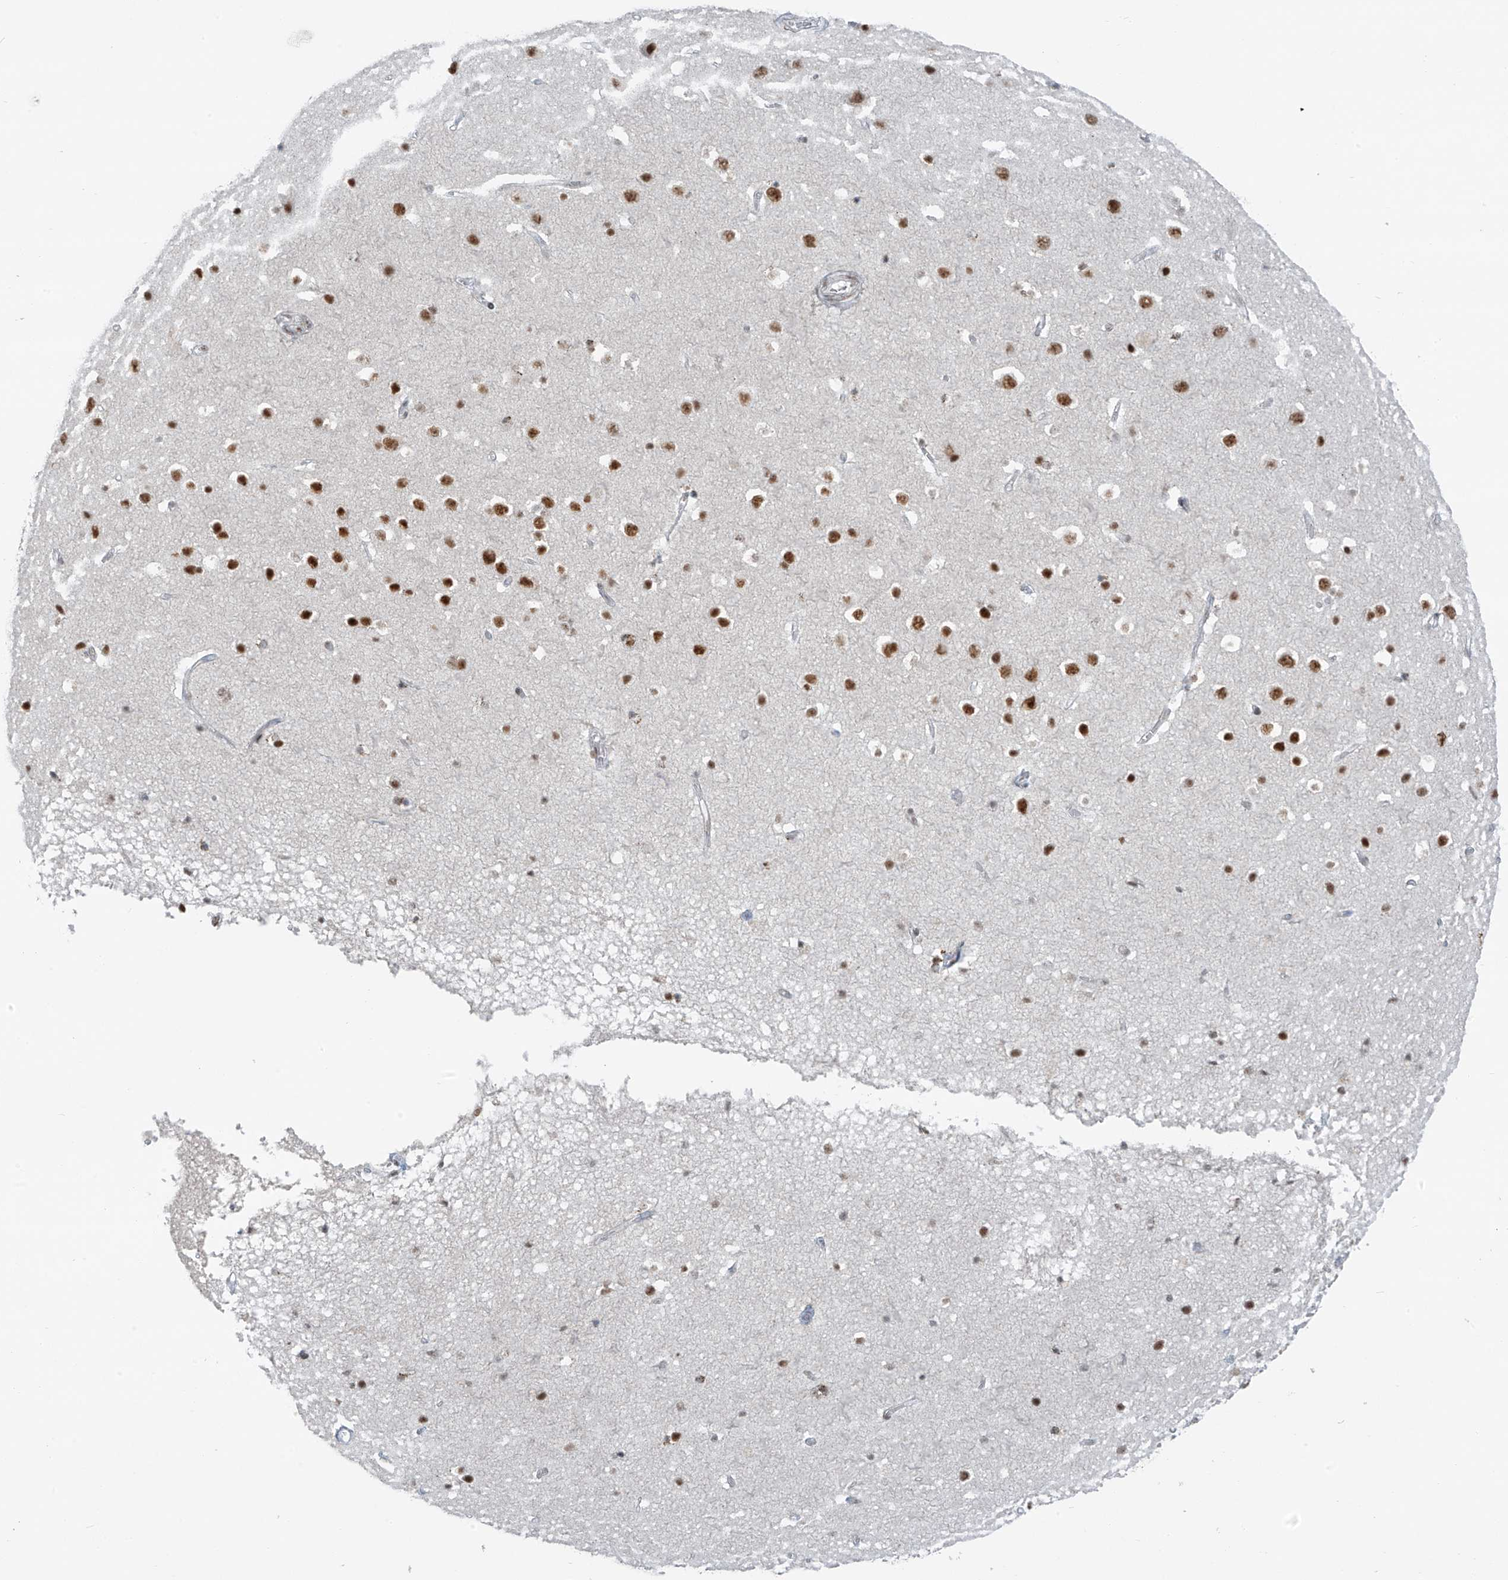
{"staining": {"intensity": "moderate", "quantity": ">75%", "location": "nuclear"}, "tissue": "cerebral cortex", "cell_type": "Endothelial cells", "image_type": "normal", "snomed": [{"axis": "morphology", "description": "Normal tissue, NOS"}, {"axis": "topography", "description": "Cerebral cortex"}], "caption": "Protein expression analysis of normal cerebral cortex reveals moderate nuclear positivity in about >75% of endothelial cells. The protein is stained brown, and the nuclei are stained in blue (DAB (3,3'-diaminobenzidine) IHC with brightfield microscopy, high magnification).", "gene": "WRNIP1", "patient": {"sex": "male", "age": 54}}